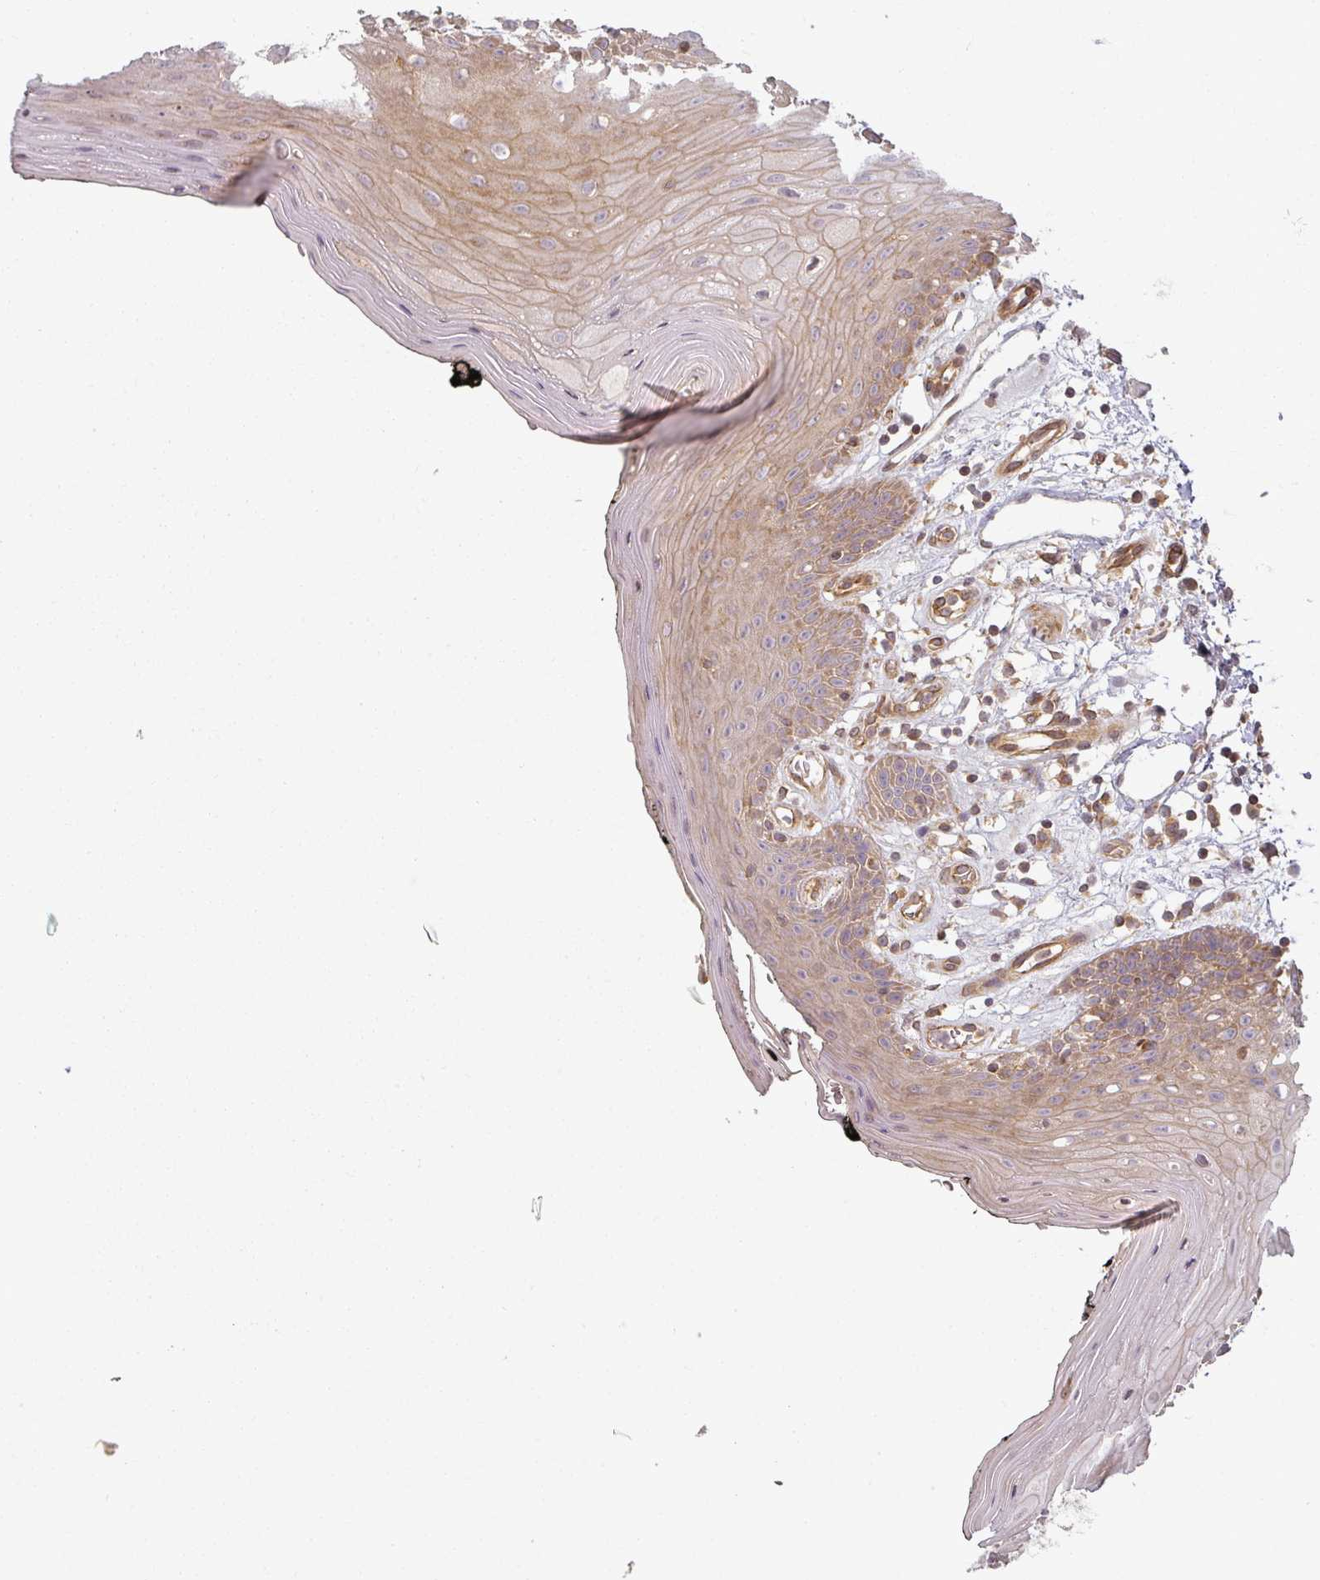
{"staining": {"intensity": "moderate", "quantity": "25%-75%", "location": "cytoplasmic/membranous"}, "tissue": "oral mucosa", "cell_type": "Squamous epithelial cells", "image_type": "normal", "snomed": [{"axis": "morphology", "description": "Normal tissue, NOS"}, {"axis": "topography", "description": "Oral tissue"}, {"axis": "topography", "description": "Tounge, NOS"}], "caption": "Immunohistochemical staining of benign human oral mucosa shows 25%-75% levels of moderate cytoplasmic/membranous protein positivity in approximately 25%-75% of squamous epithelial cells. (Brightfield microscopy of DAB IHC at high magnification).", "gene": "CNOT1", "patient": {"sex": "female", "age": 59}}